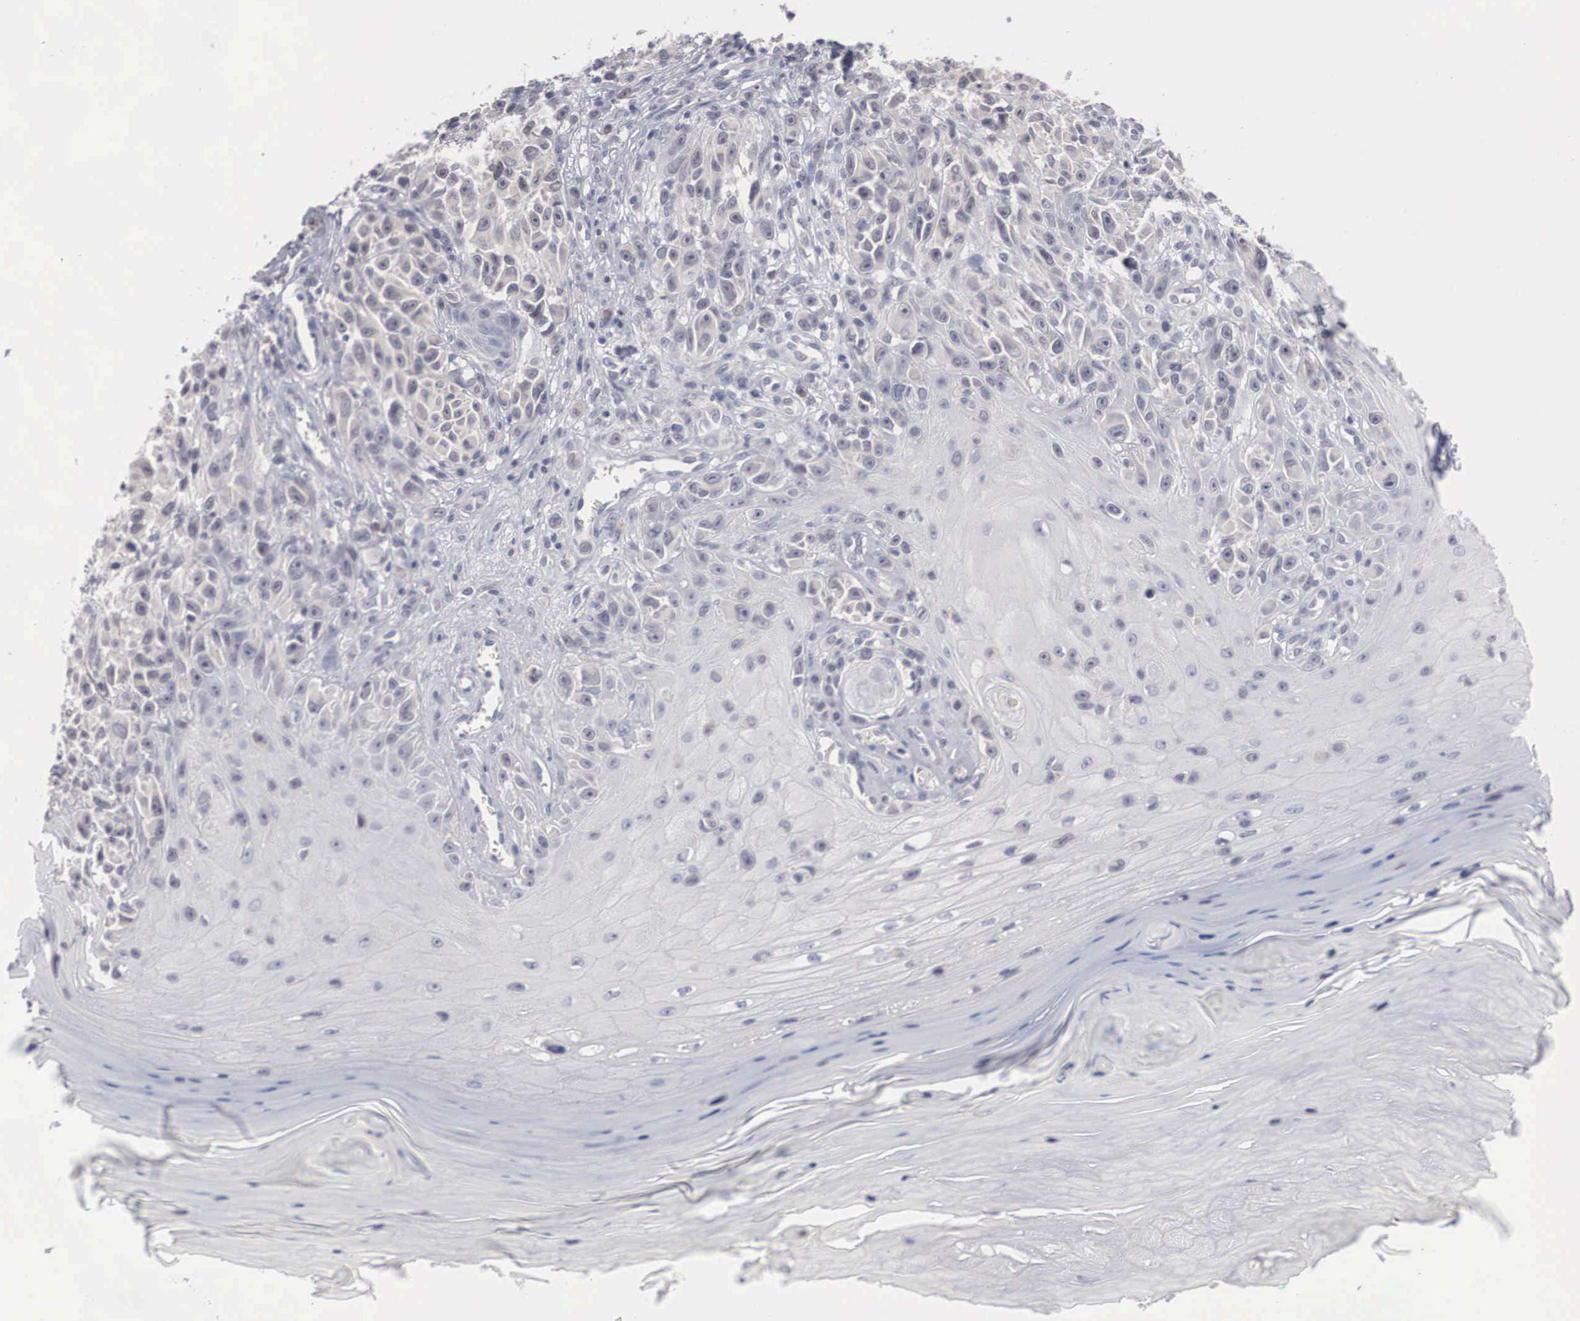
{"staining": {"intensity": "negative", "quantity": "none", "location": "none"}, "tissue": "melanoma", "cell_type": "Tumor cells", "image_type": "cancer", "snomed": [{"axis": "morphology", "description": "Malignant melanoma, NOS"}, {"axis": "topography", "description": "Skin"}], "caption": "IHC photomicrograph of neoplastic tissue: malignant melanoma stained with DAB (3,3'-diaminobenzidine) displays no significant protein staining in tumor cells.", "gene": "WDR89", "patient": {"sex": "female", "age": 82}}